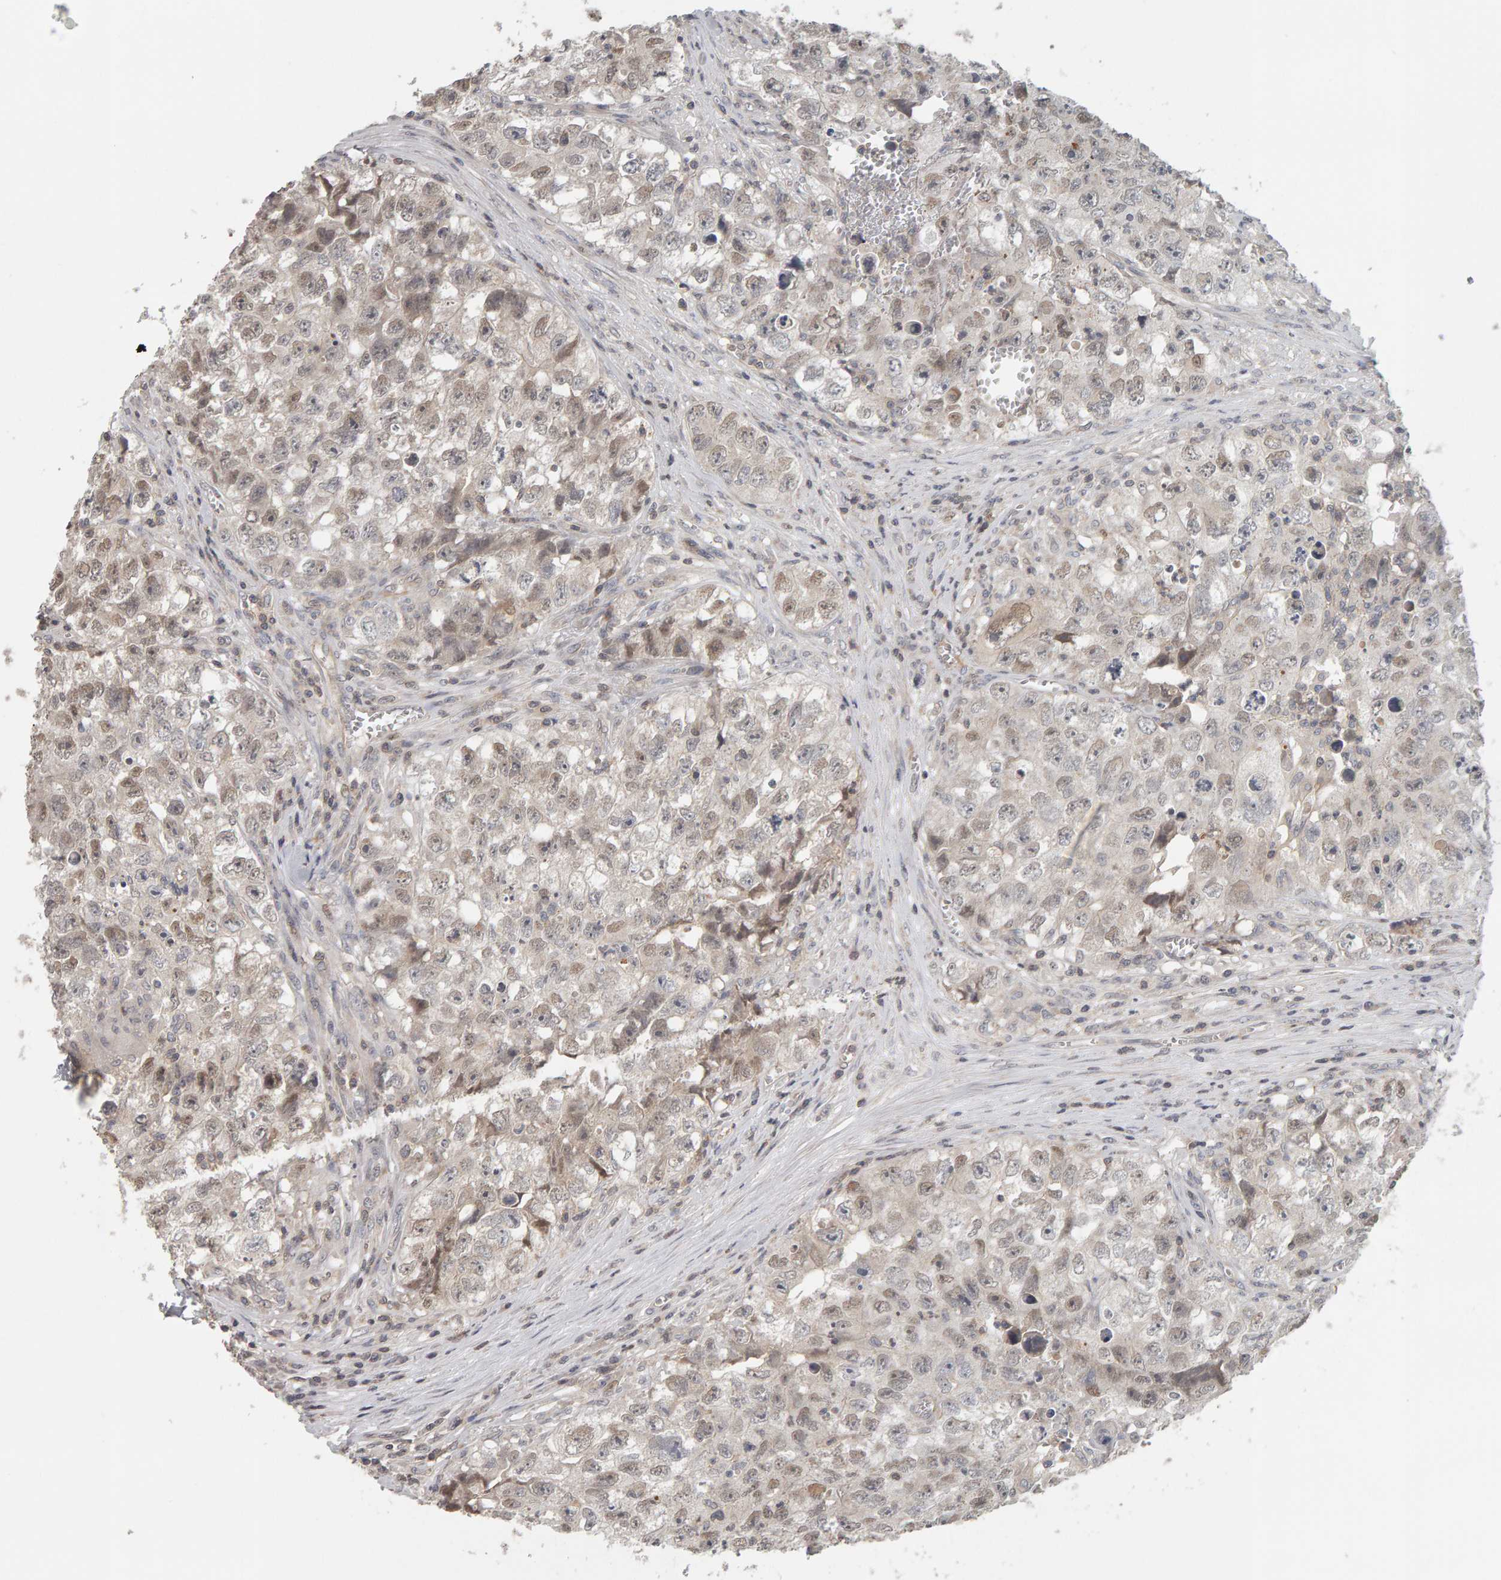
{"staining": {"intensity": "weak", "quantity": "<25%", "location": "nuclear"}, "tissue": "testis cancer", "cell_type": "Tumor cells", "image_type": "cancer", "snomed": [{"axis": "morphology", "description": "Seminoma, NOS"}, {"axis": "morphology", "description": "Carcinoma, Embryonal, NOS"}, {"axis": "topography", "description": "Testis"}], "caption": "IHC image of seminoma (testis) stained for a protein (brown), which demonstrates no staining in tumor cells. (DAB IHC visualized using brightfield microscopy, high magnification).", "gene": "TEFM", "patient": {"sex": "male", "age": 43}}